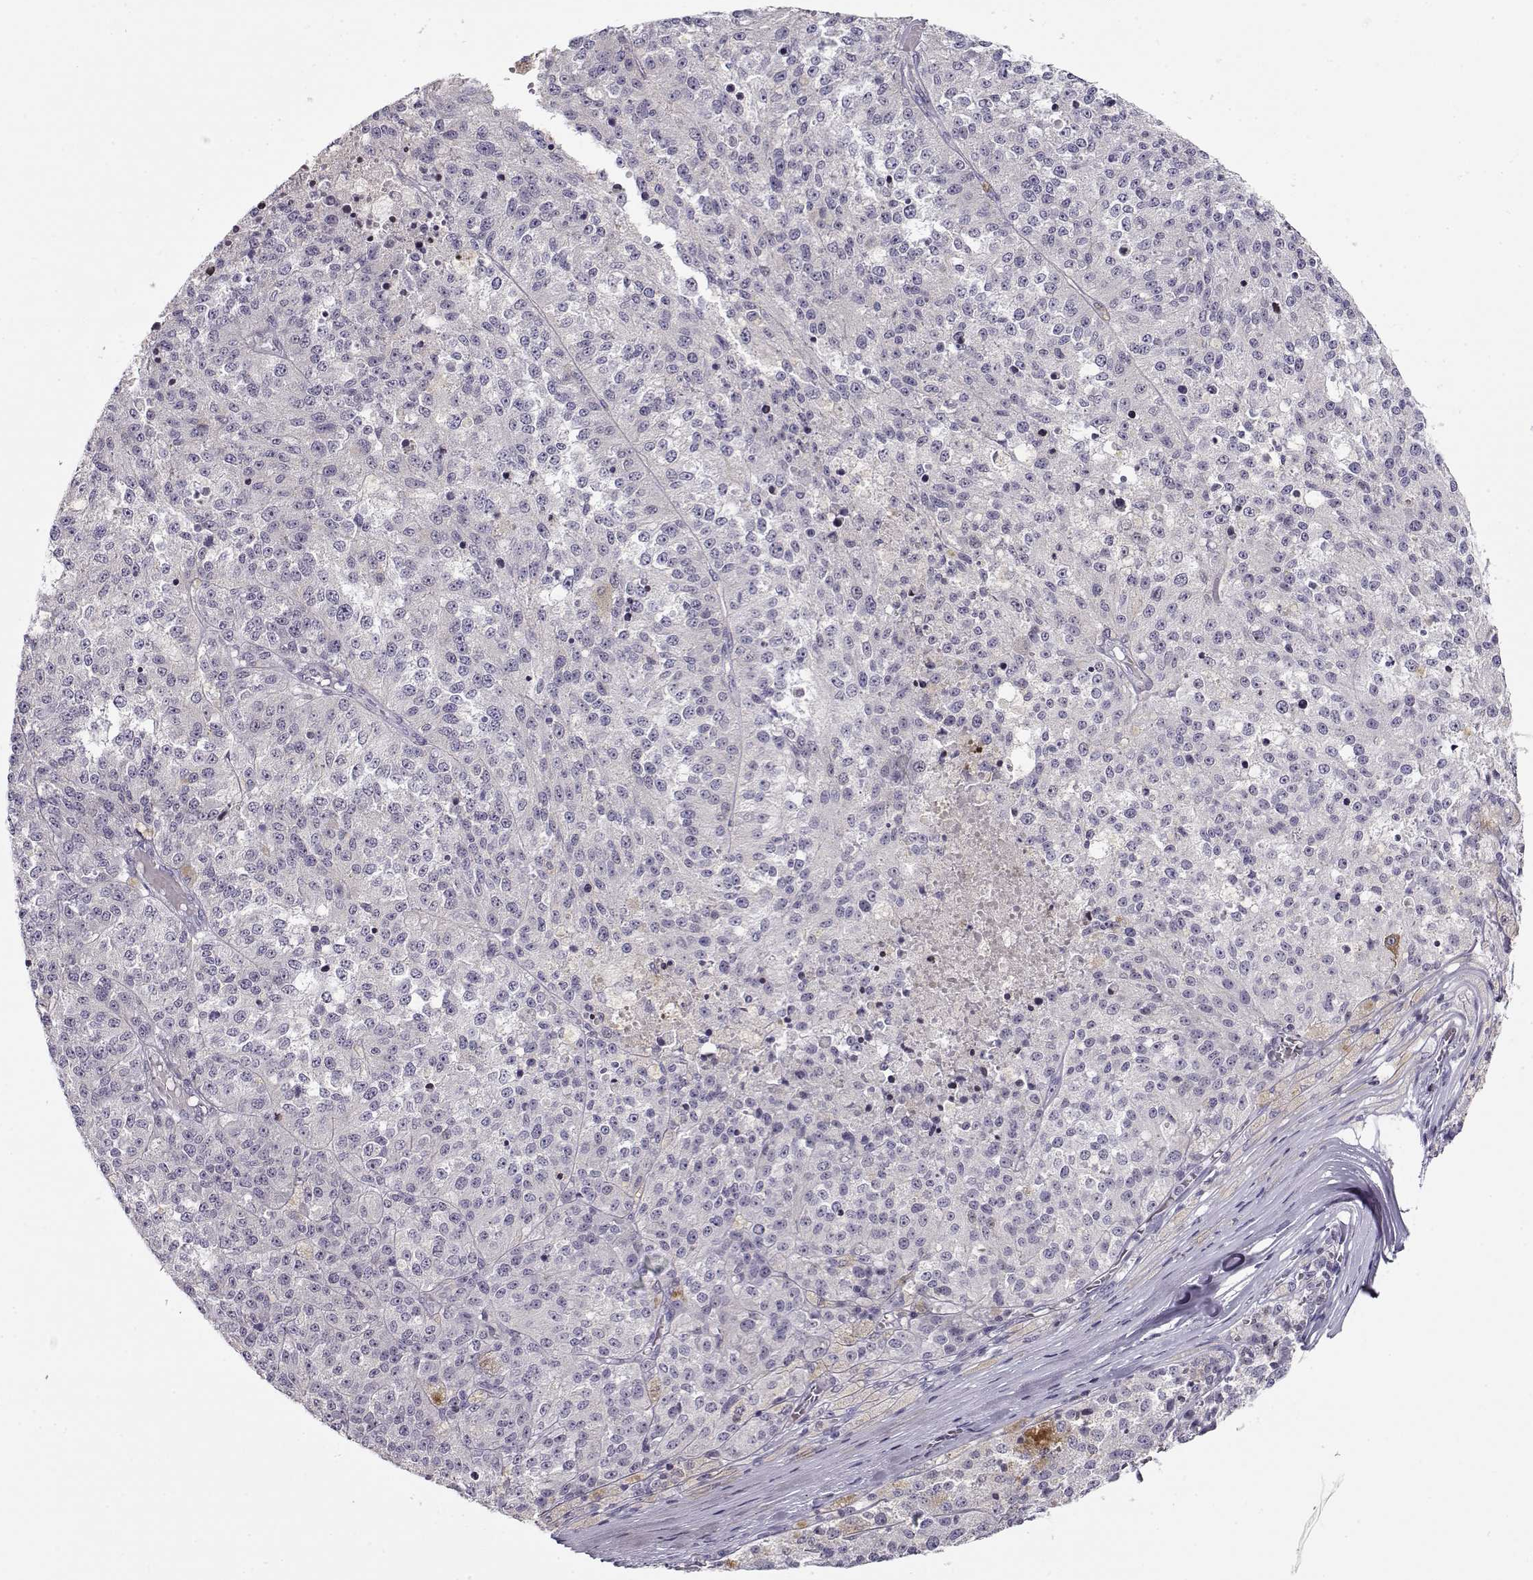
{"staining": {"intensity": "negative", "quantity": "none", "location": "none"}, "tissue": "melanoma", "cell_type": "Tumor cells", "image_type": "cancer", "snomed": [{"axis": "morphology", "description": "Malignant melanoma, Metastatic site"}, {"axis": "topography", "description": "Lymph node"}], "caption": "Tumor cells show no significant protein expression in malignant melanoma (metastatic site). (Brightfield microscopy of DAB immunohistochemistry (IHC) at high magnification).", "gene": "CRX", "patient": {"sex": "female", "age": 64}}